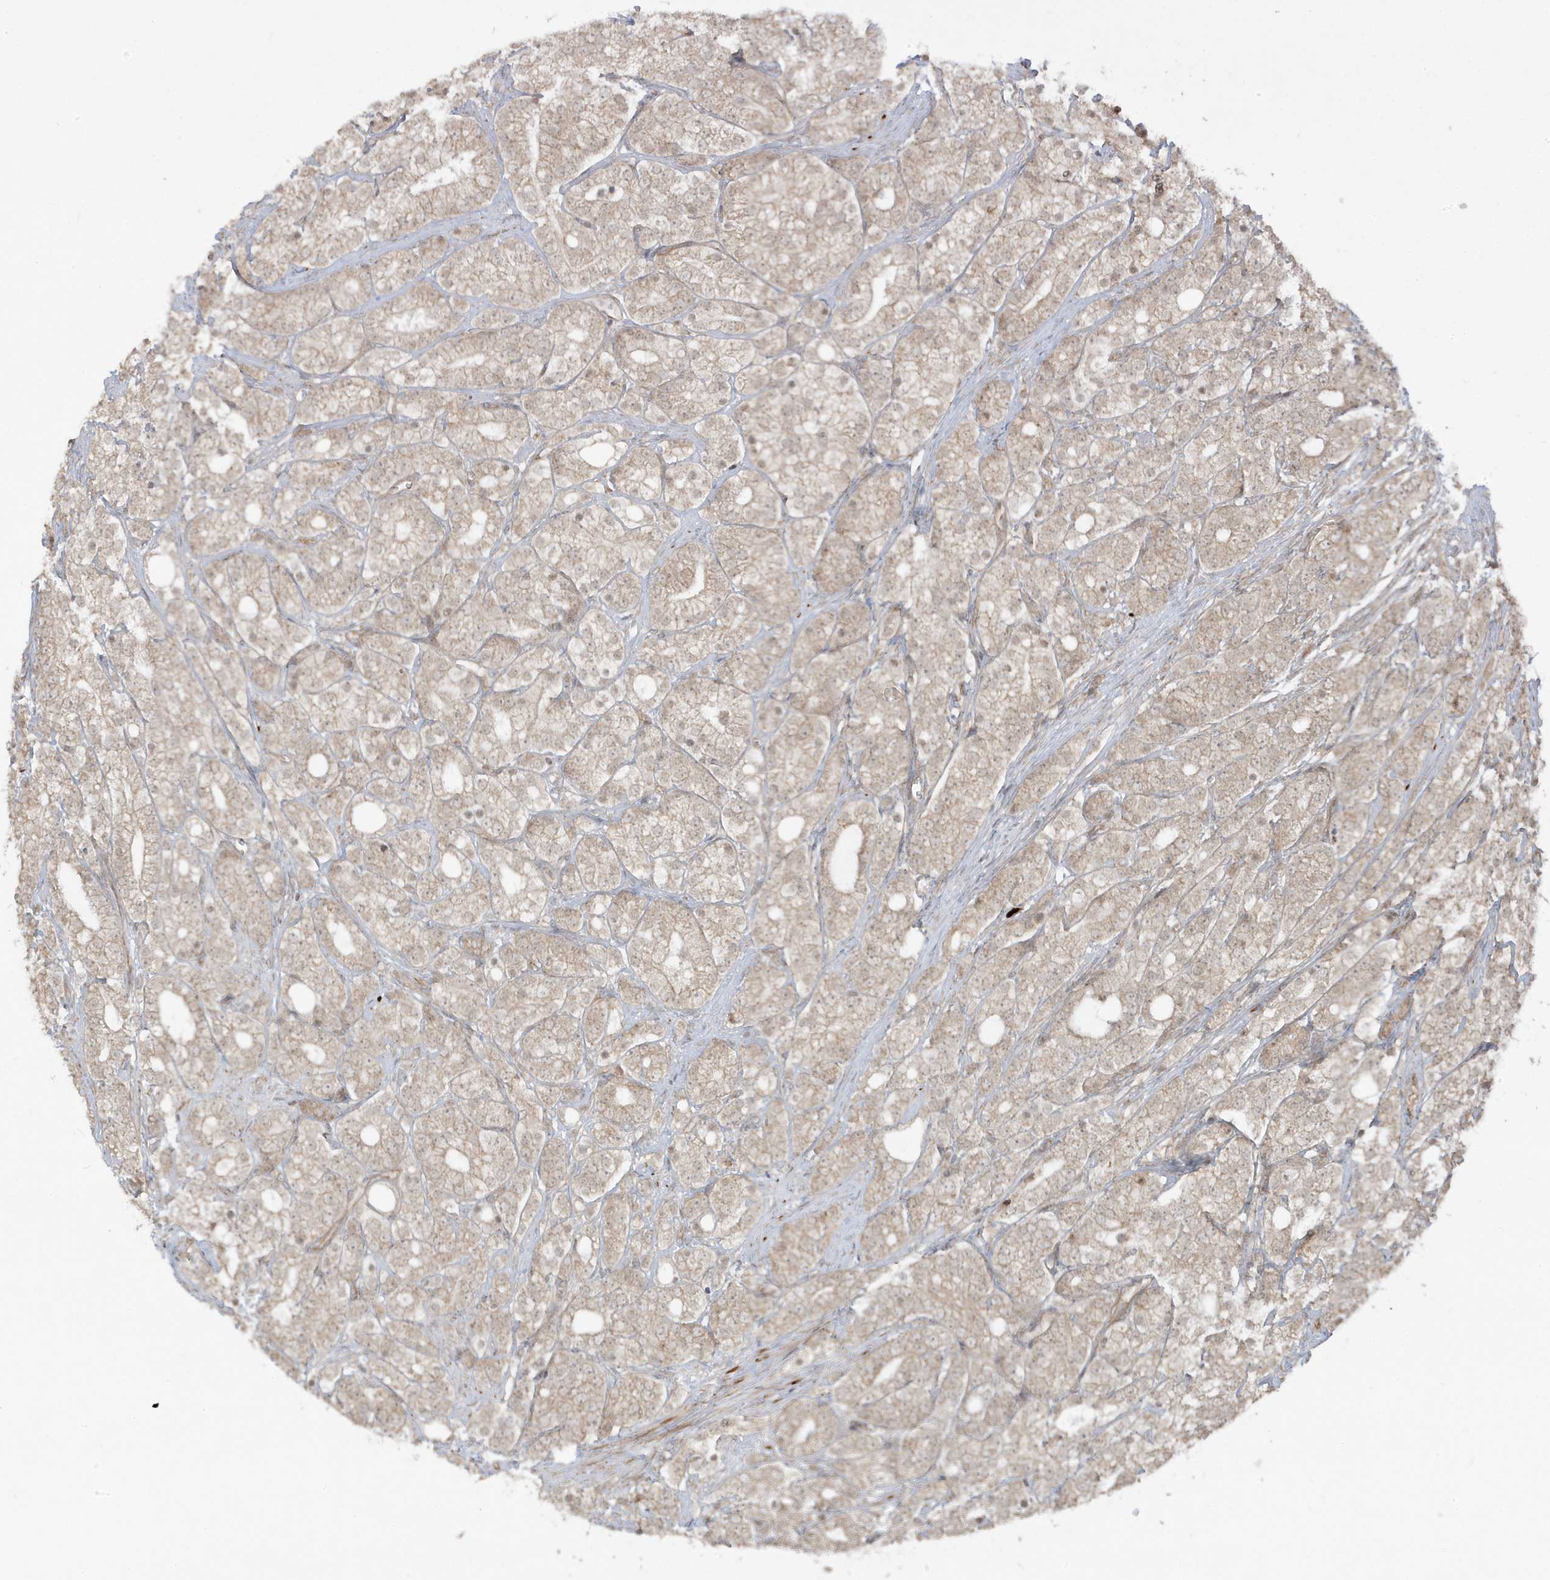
{"staining": {"intensity": "weak", "quantity": ">75%", "location": "cytoplasmic/membranous"}, "tissue": "prostate cancer", "cell_type": "Tumor cells", "image_type": "cancer", "snomed": [{"axis": "morphology", "description": "Adenocarcinoma, High grade"}, {"axis": "topography", "description": "Prostate"}], "caption": "Weak cytoplasmic/membranous positivity is present in about >75% of tumor cells in adenocarcinoma (high-grade) (prostate).", "gene": "DNAJC12", "patient": {"sex": "male", "age": 57}}